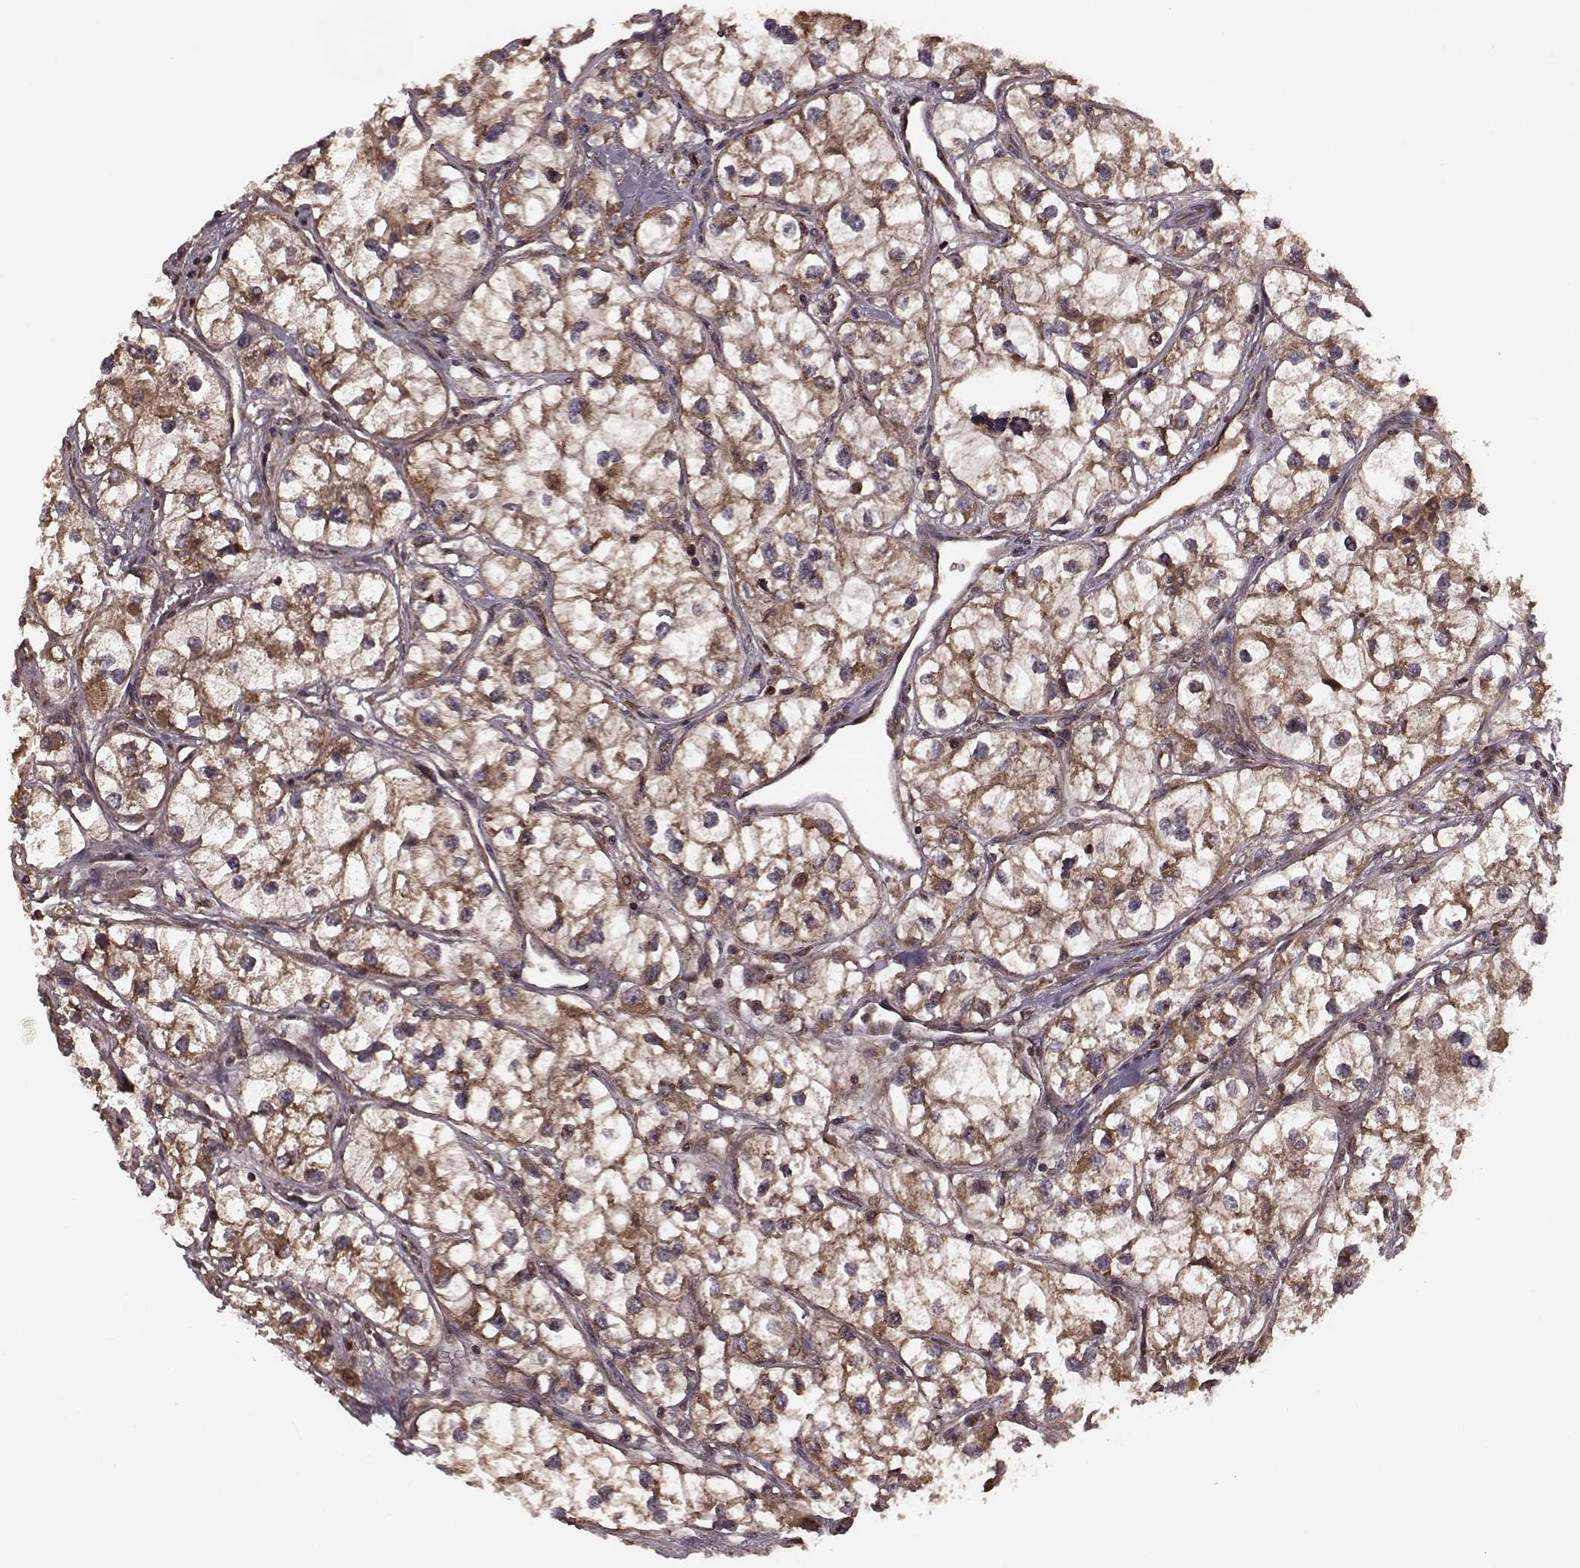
{"staining": {"intensity": "strong", "quantity": ">75%", "location": "cytoplasmic/membranous"}, "tissue": "renal cancer", "cell_type": "Tumor cells", "image_type": "cancer", "snomed": [{"axis": "morphology", "description": "Adenocarcinoma, NOS"}, {"axis": "topography", "description": "Kidney"}], "caption": "Immunohistochemical staining of human adenocarcinoma (renal) displays strong cytoplasmic/membranous protein expression in about >75% of tumor cells.", "gene": "AGPAT1", "patient": {"sex": "male", "age": 59}}